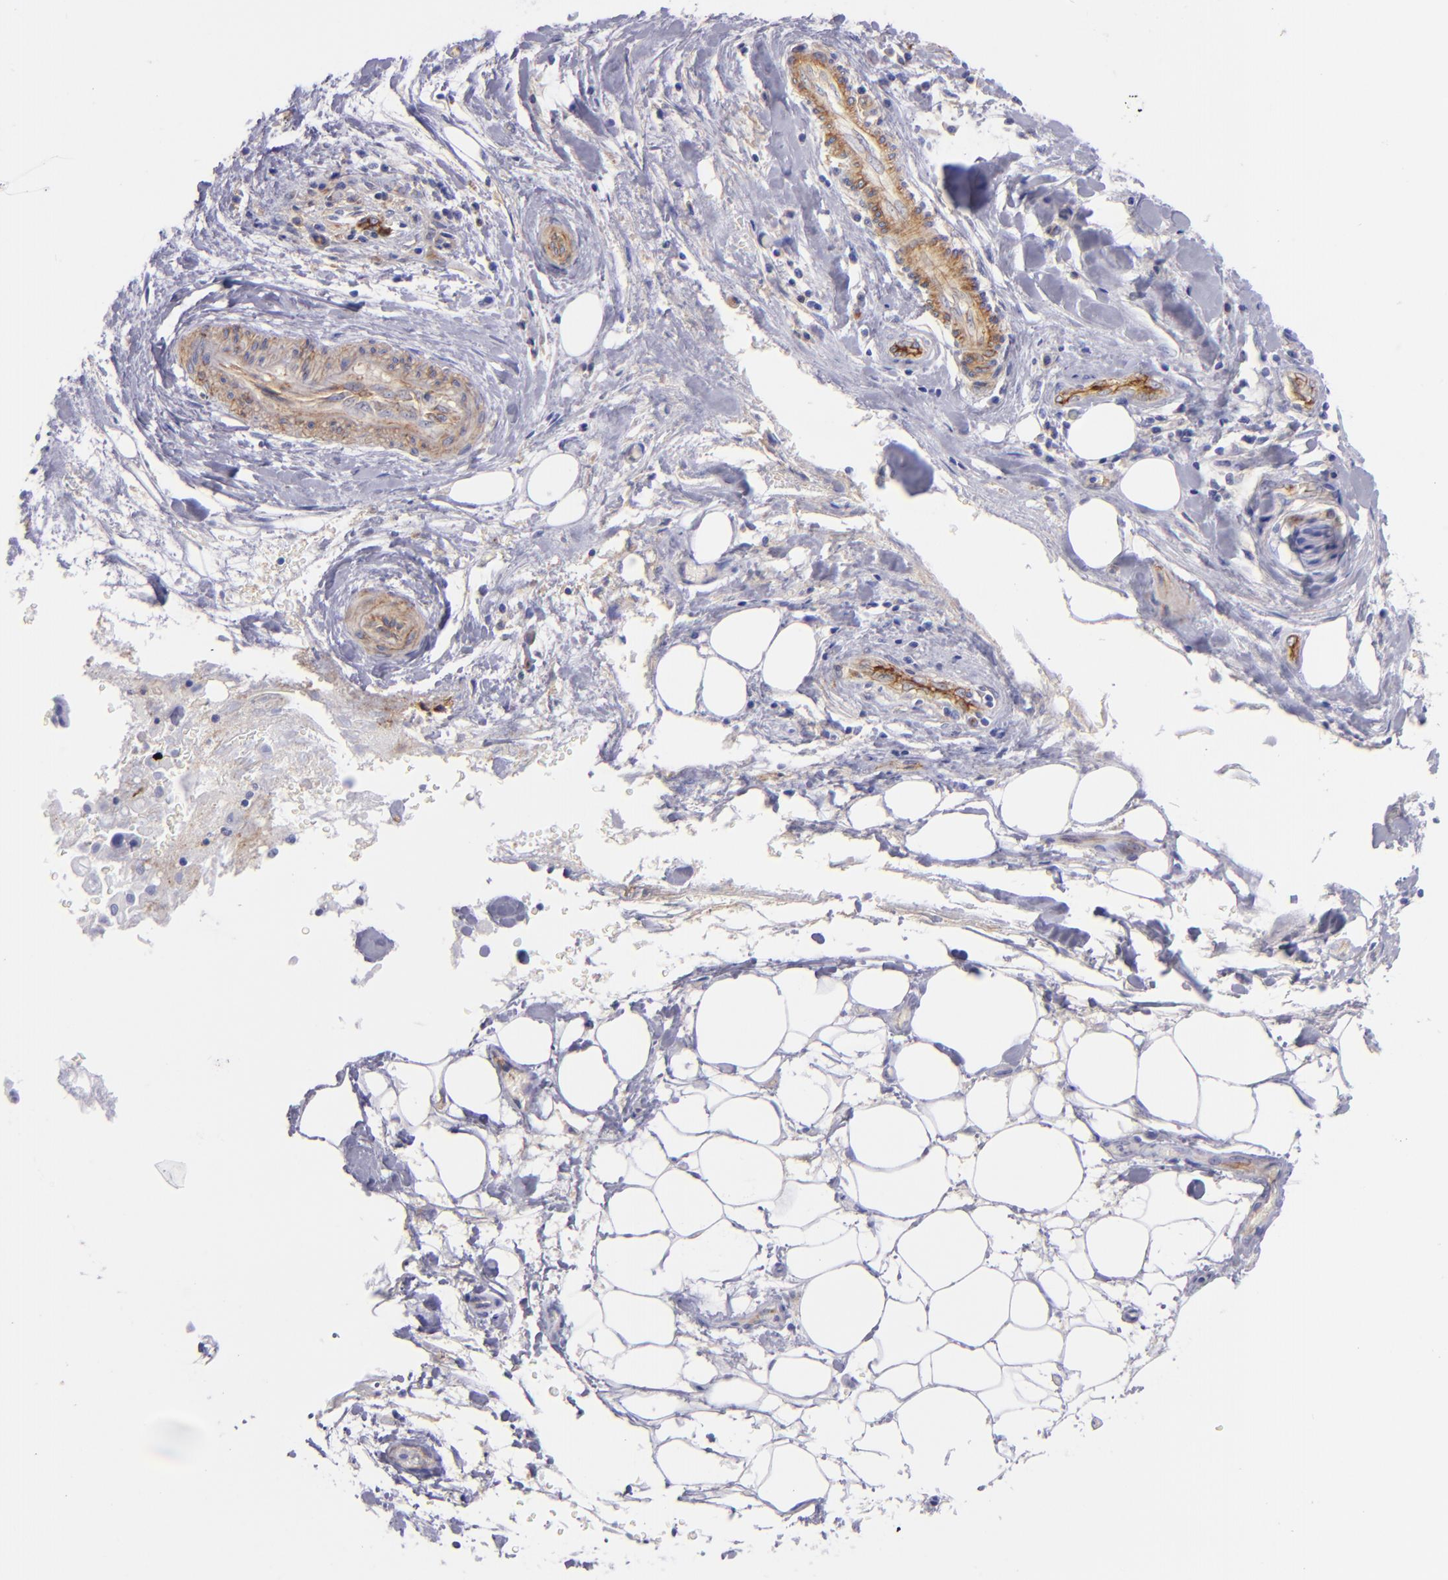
{"staining": {"intensity": "negative", "quantity": "none", "location": "none"}, "tissue": "liver cancer", "cell_type": "Tumor cells", "image_type": "cancer", "snomed": [{"axis": "morphology", "description": "Cholangiocarcinoma"}, {"axis": "topography", "description": "Liver"}], "caption": "This is an immunohistochemistry (IHC) photomicrograph of human liver cancer (cholangiocarcinoma). There is no expression in tumor cells.", "gene": "ENTPD1", "patient": {"sex": "male", "age": 58}}